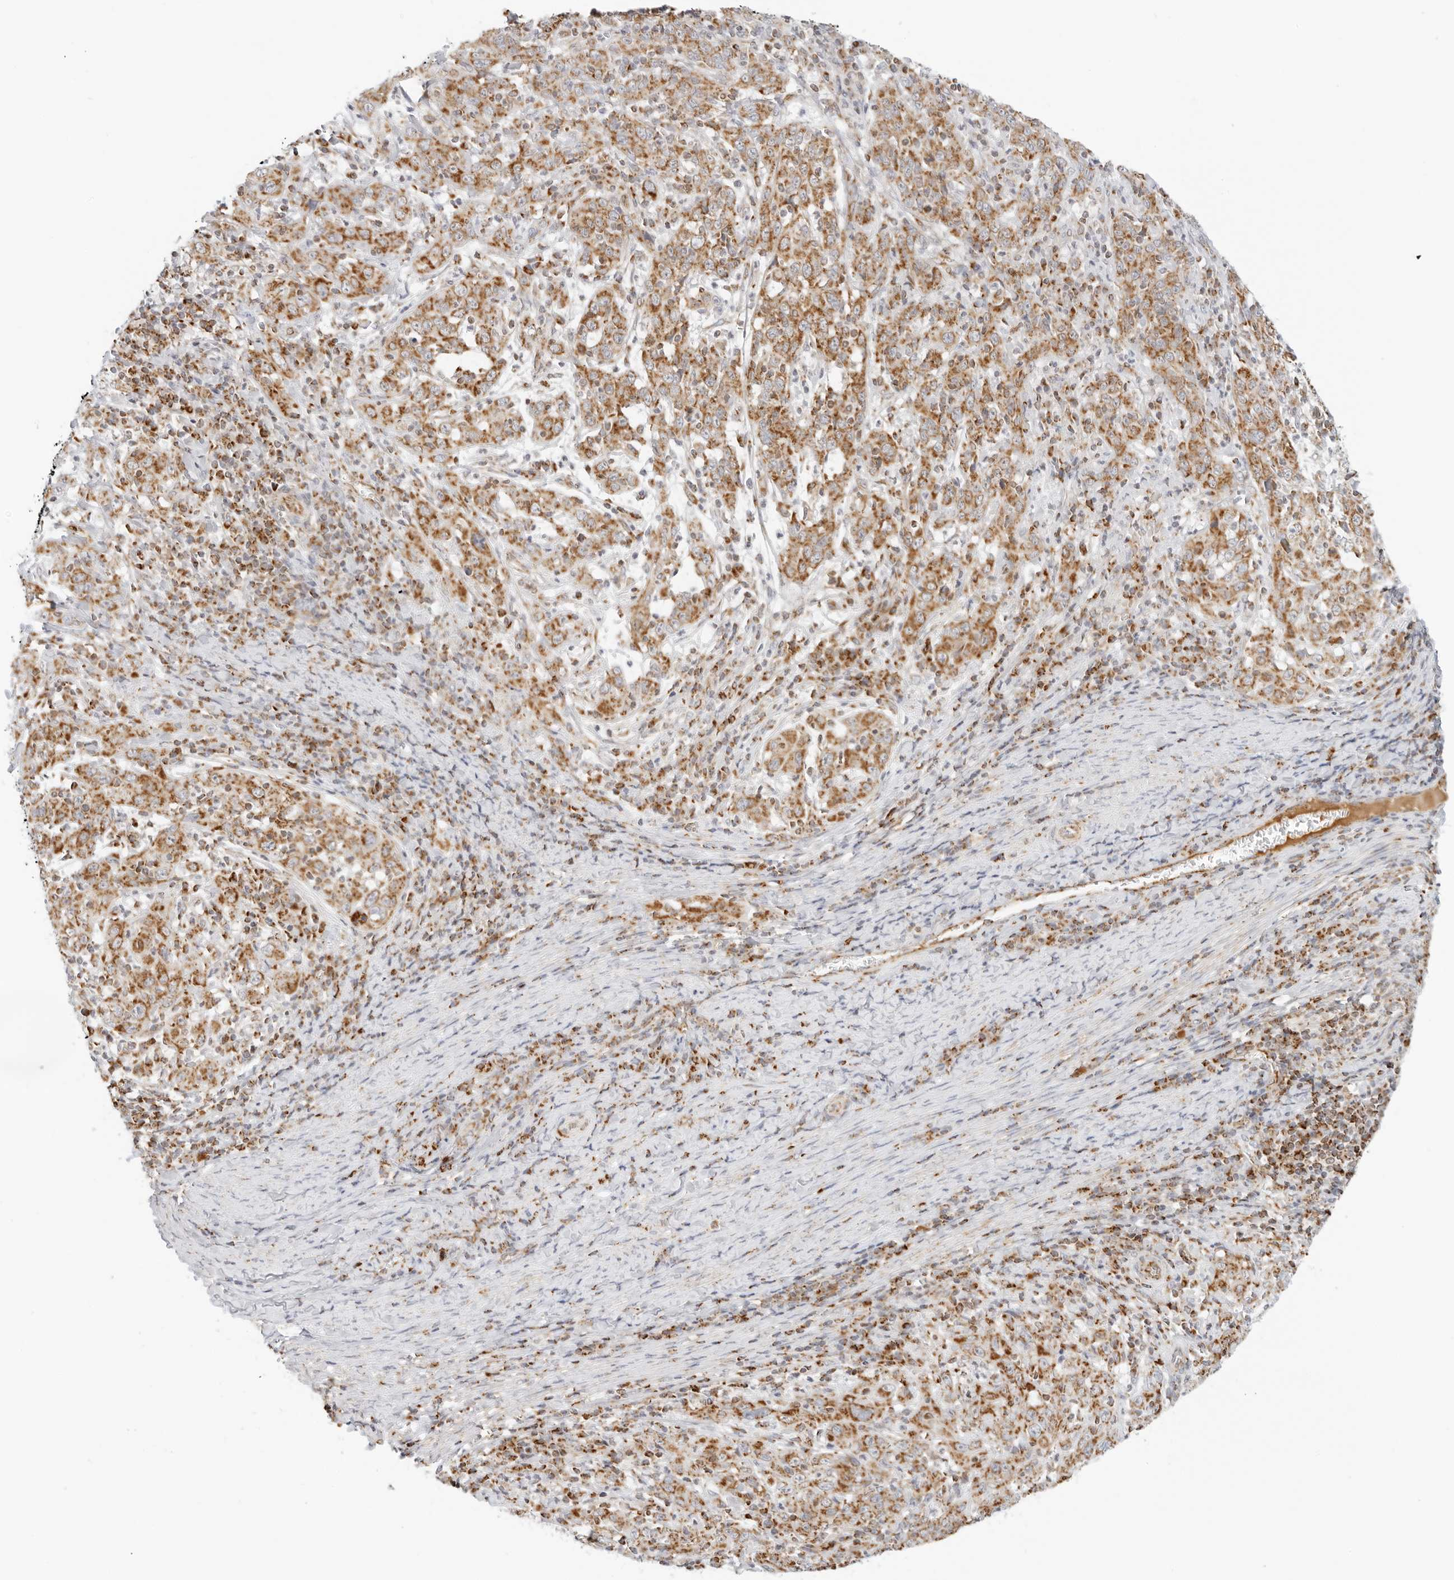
{"staining": {"intensity": "moderate", "quantity": ">75%", "location": "cytoplasmic/membranous"}, "tissue": "cervical cancer", "cell_type": "Tumor cells", "image_type": "cancer", "snomed": [{"axis": "morphology", "description": "Squamous cell carcinoma, NOS"}, {"axis": "topography", "description": "Cervix"}], "caption": "About >75% of tumor cells in squamous cell carcinoma (cervical) exhibit moderate cytoplasmic/membranous protein expression as visualized by brown immunohistochemical staining.", "gene": "RC3H1", "patient": {"sex": "female", "age": 46}}